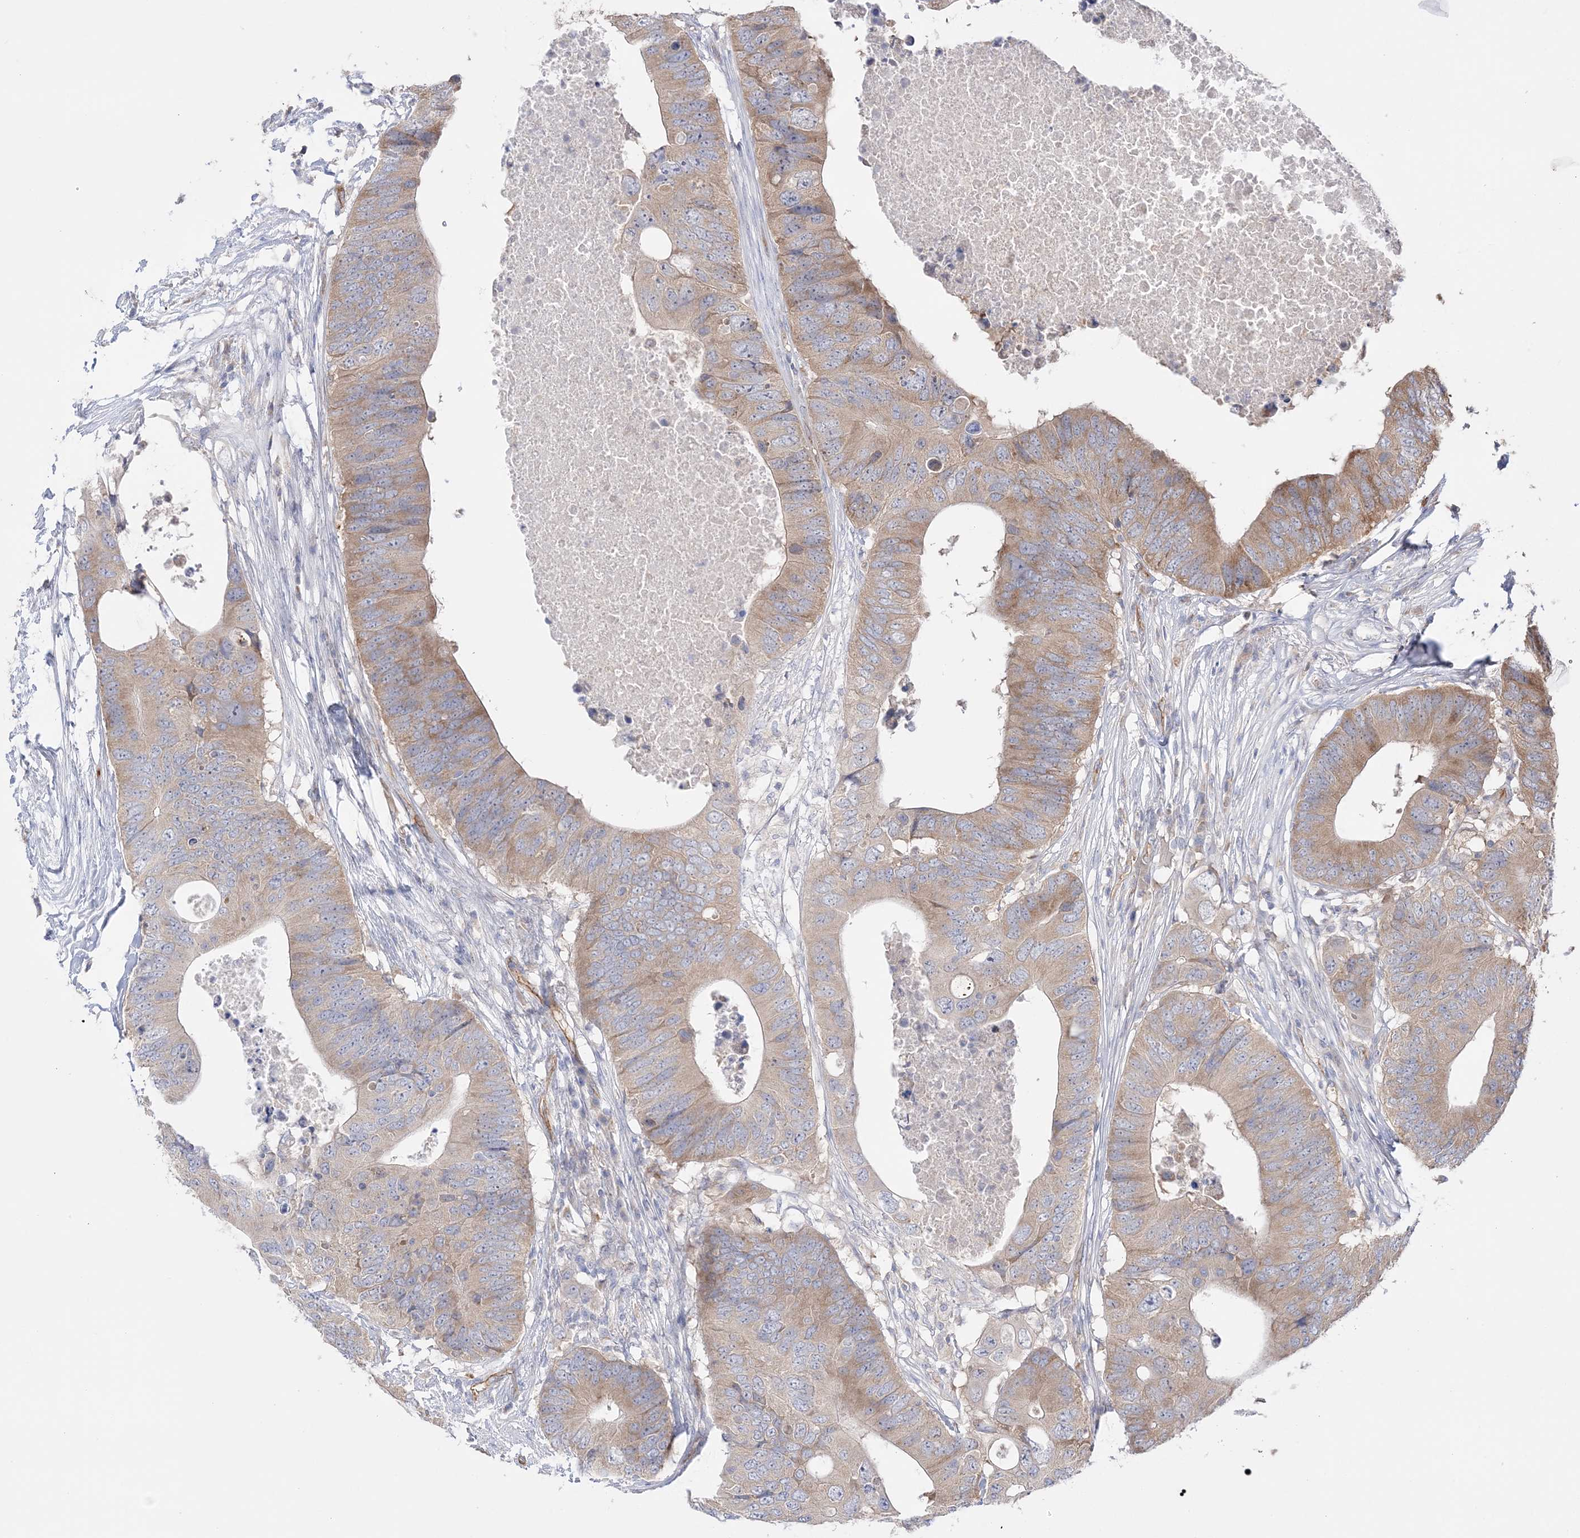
{"staining": {"intensity": "moderate", "quantity": ">75%", "location": "cytoplasmic/membranous"}, "tissue": "colorectal cancer", "cell_type": "Tumor cells", "image_type": "cancer", "snomed": [{"axis": "morphology", "description": "Adenocarcinoma, NOS"}, {"axis": "topography", "description": "Colon"}], "caption": "Immunohistochemistry photomicrograph of neoplastic tissue: colorectal adenocarcinoma stained using IHC shows medium levels of moderate protein expression localized specifically in the cytoplasmic/membranous of tumor cells, appearing as a cytoplasmic/membranous brown color.", "gene": "FARSB", "patient": {"sex": "male", "age": 71}}